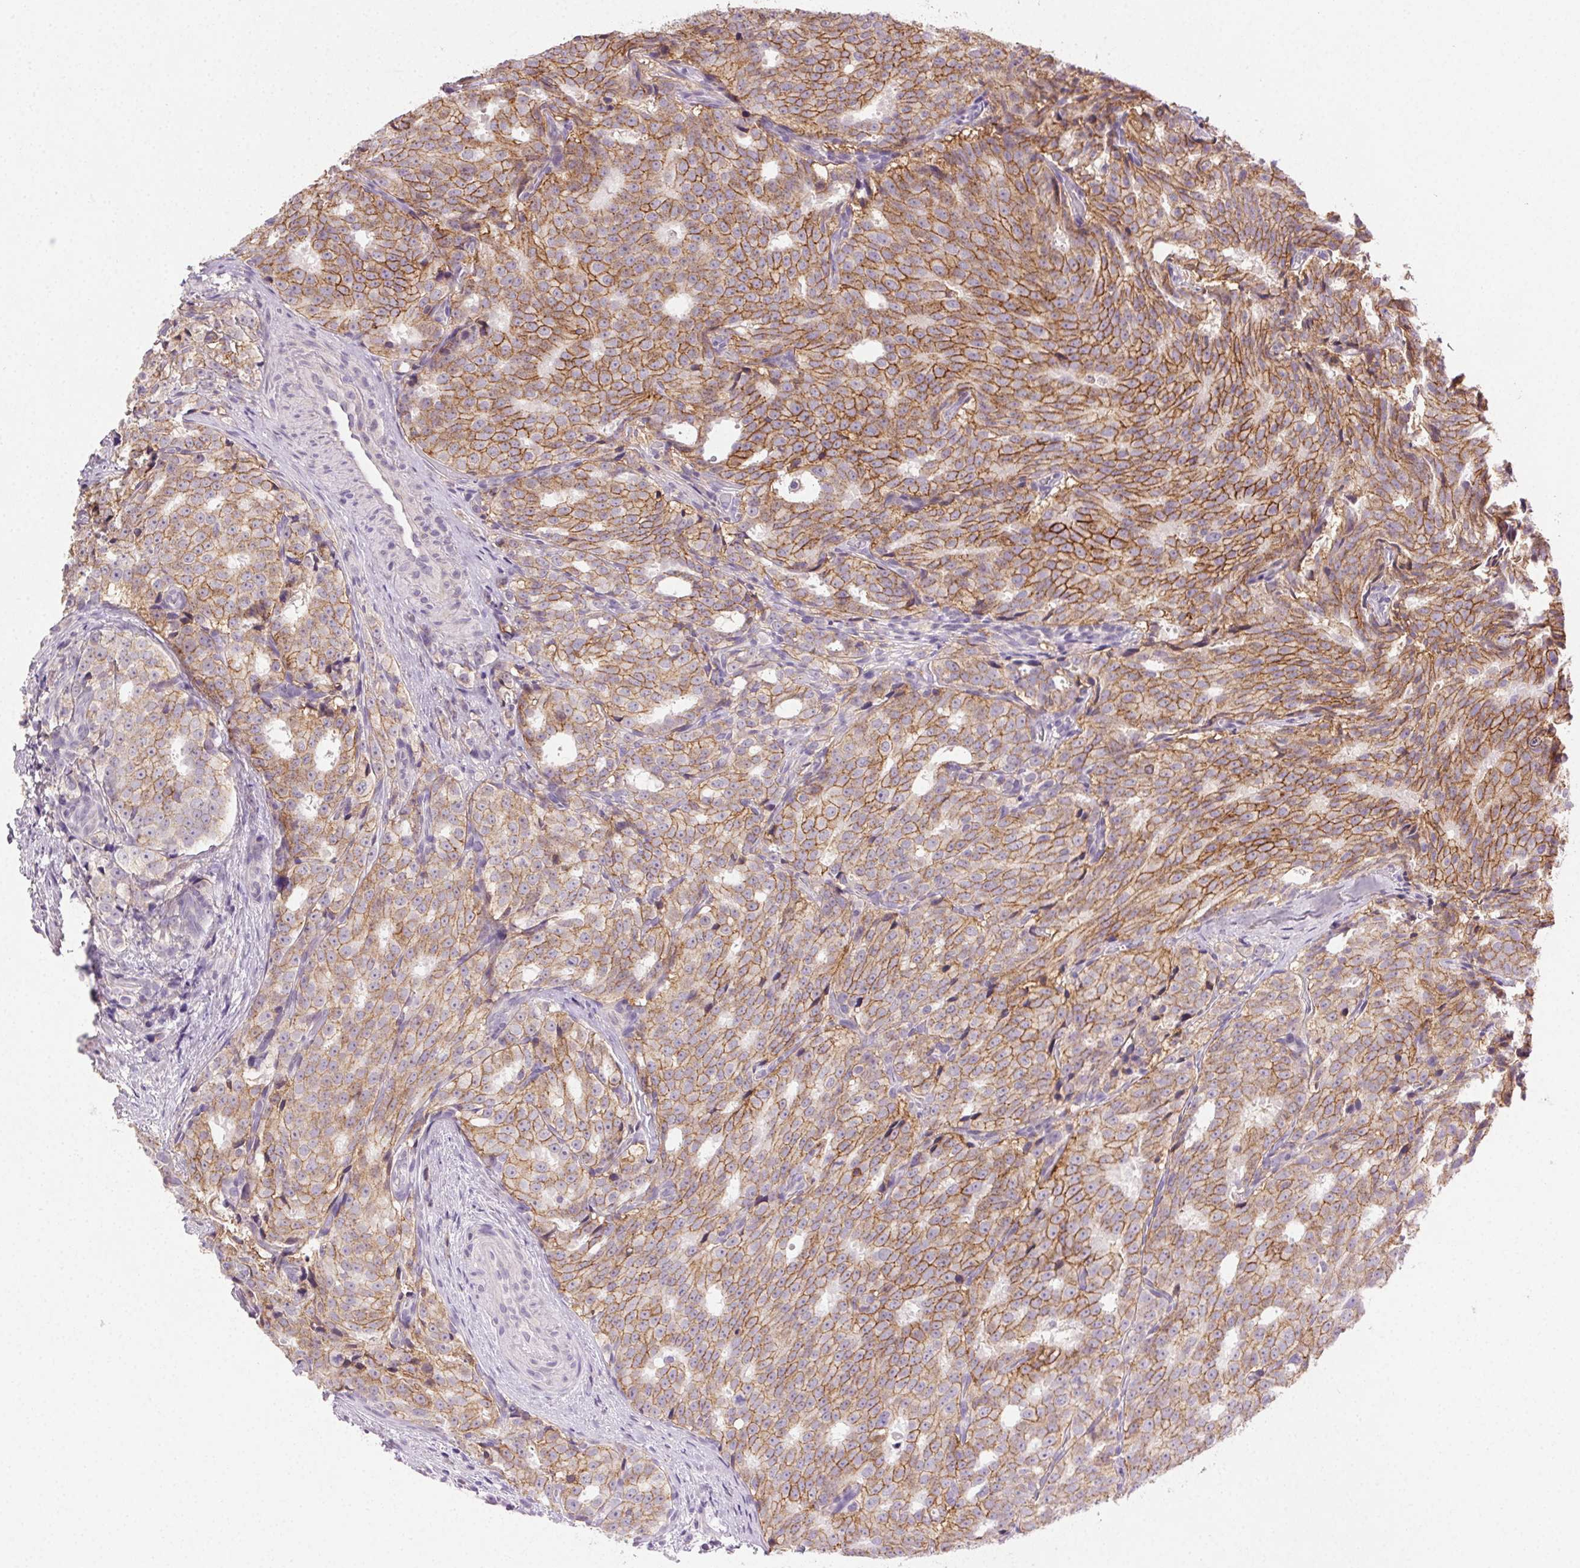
{"staining": {"intensity": "moderate", "quantity": "25%-75%", "location": "cytoplasmic/membranous"}, "tissue": "prostate cancer", "cell_type": "Tumor cells", "image_type": "cancer", "snomed": [{"axis": "morphology", "description": "Adenocarcinoma, High grade"}, {"axis": "topography", "description": "Prostate"}], "caption": "High-power microscopy captured an IHC micrograph of prostate cancer (adenocarcinoma (high-grade)), revealing moderate cytoplasmic/membranous staining in about 25%-75% of tumor cells.", "gene": "AKAP5", "patient": {"sex": "male", "age": 53}}